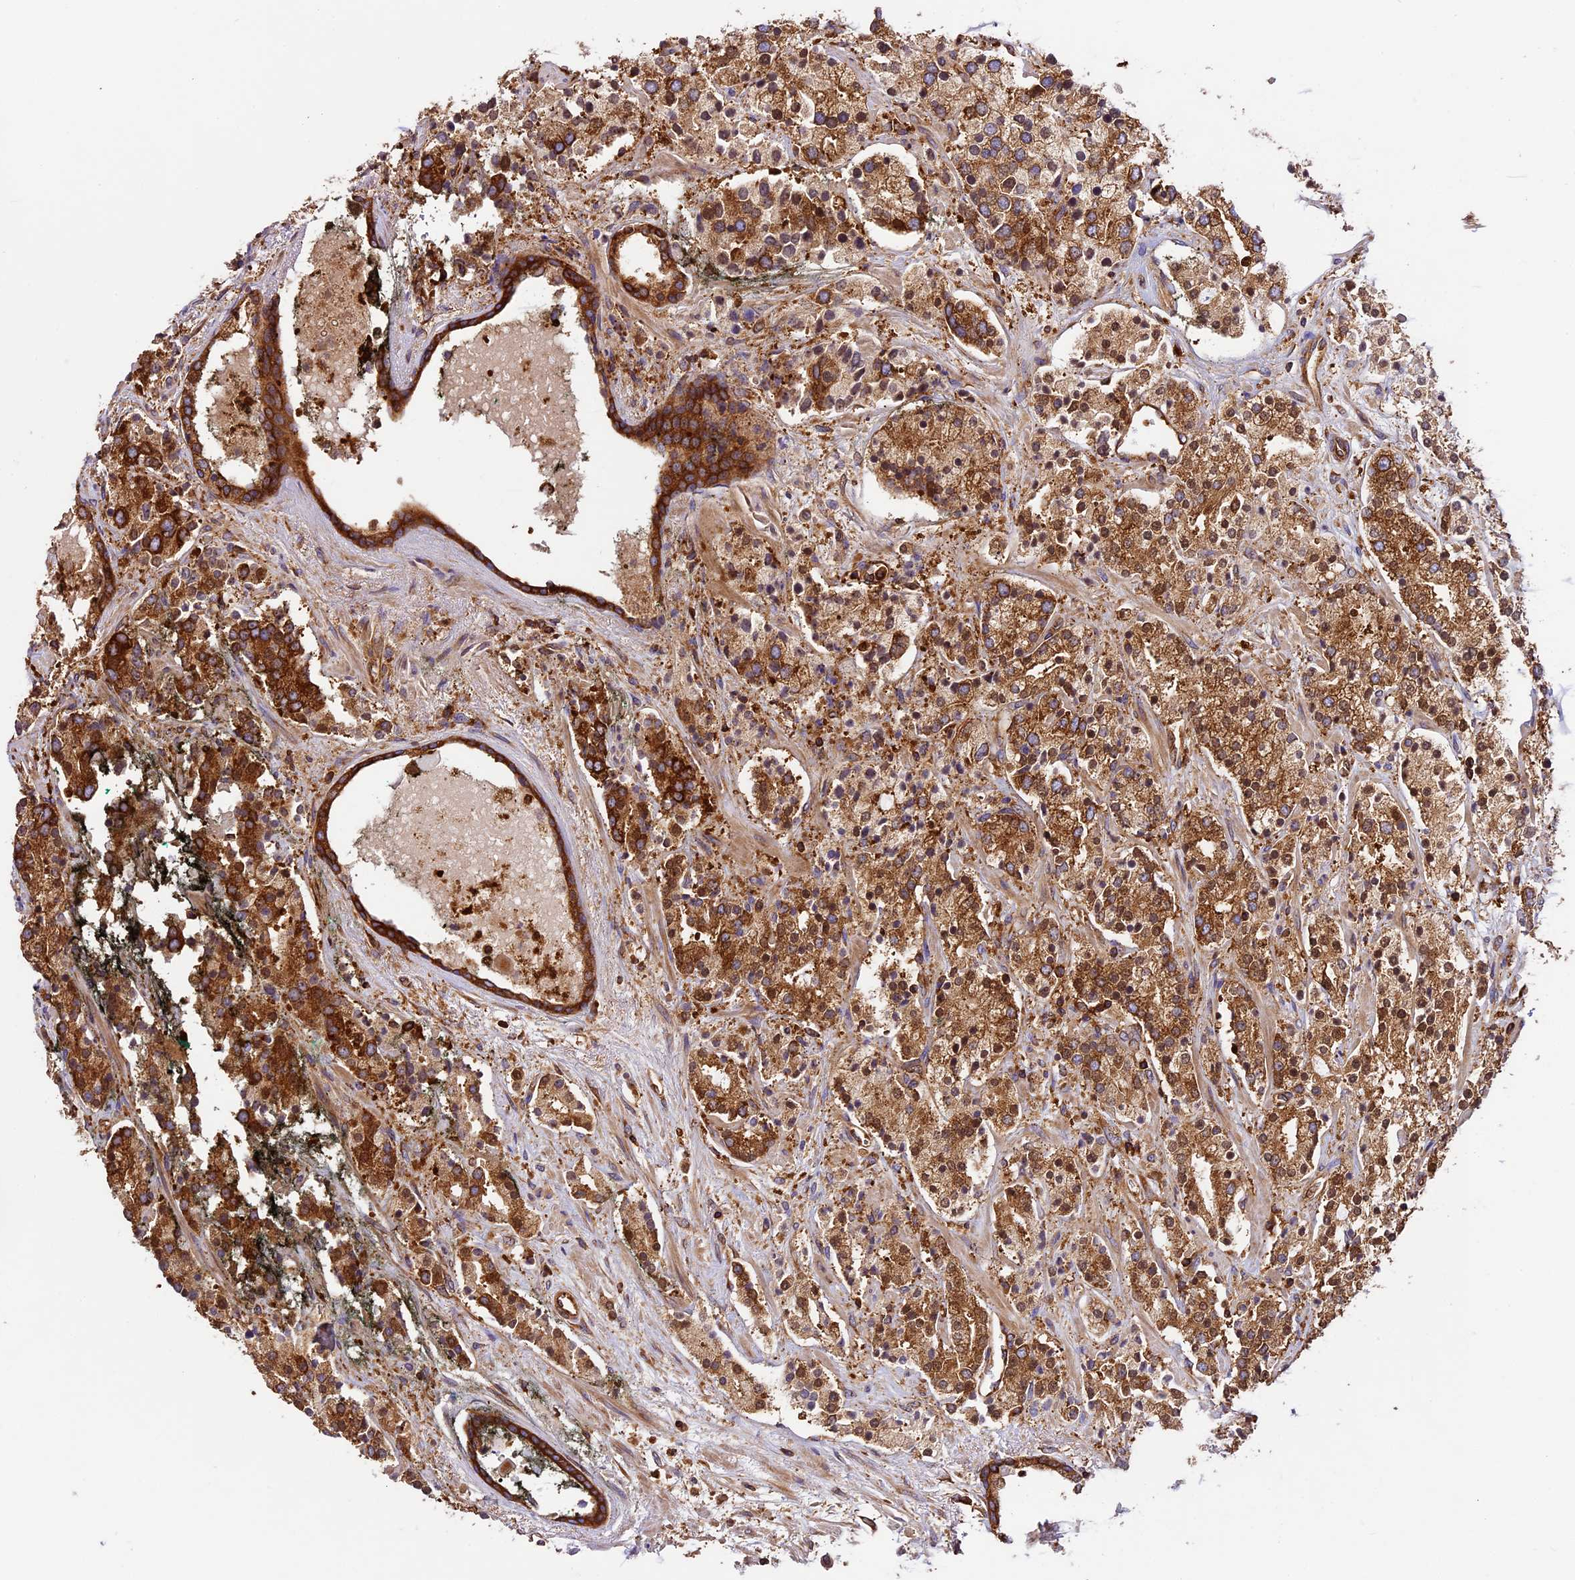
{"staining": {"intensity": "strong", "quantity": ">75%", "location": "cytoplasmic/membranous"}, "tissue": "prostate cancer", "cell_type": "Tumor cells", "image_type": "cancer", "snomed": [{"axis": "morphology", "description": "Adenocarcinoma, High grade"}, {"axis": "topography", "description": "Prostate"}], "caption": "Adenocarcinoma (high-grade) (prostate) stained with DAB immunohistochemistry reveals high levels of strong cytoplasmic/membranous expression in about >75% of tumor cells.", "gene": "KARS1", "patient": {"sex": "male", "age": 71}}